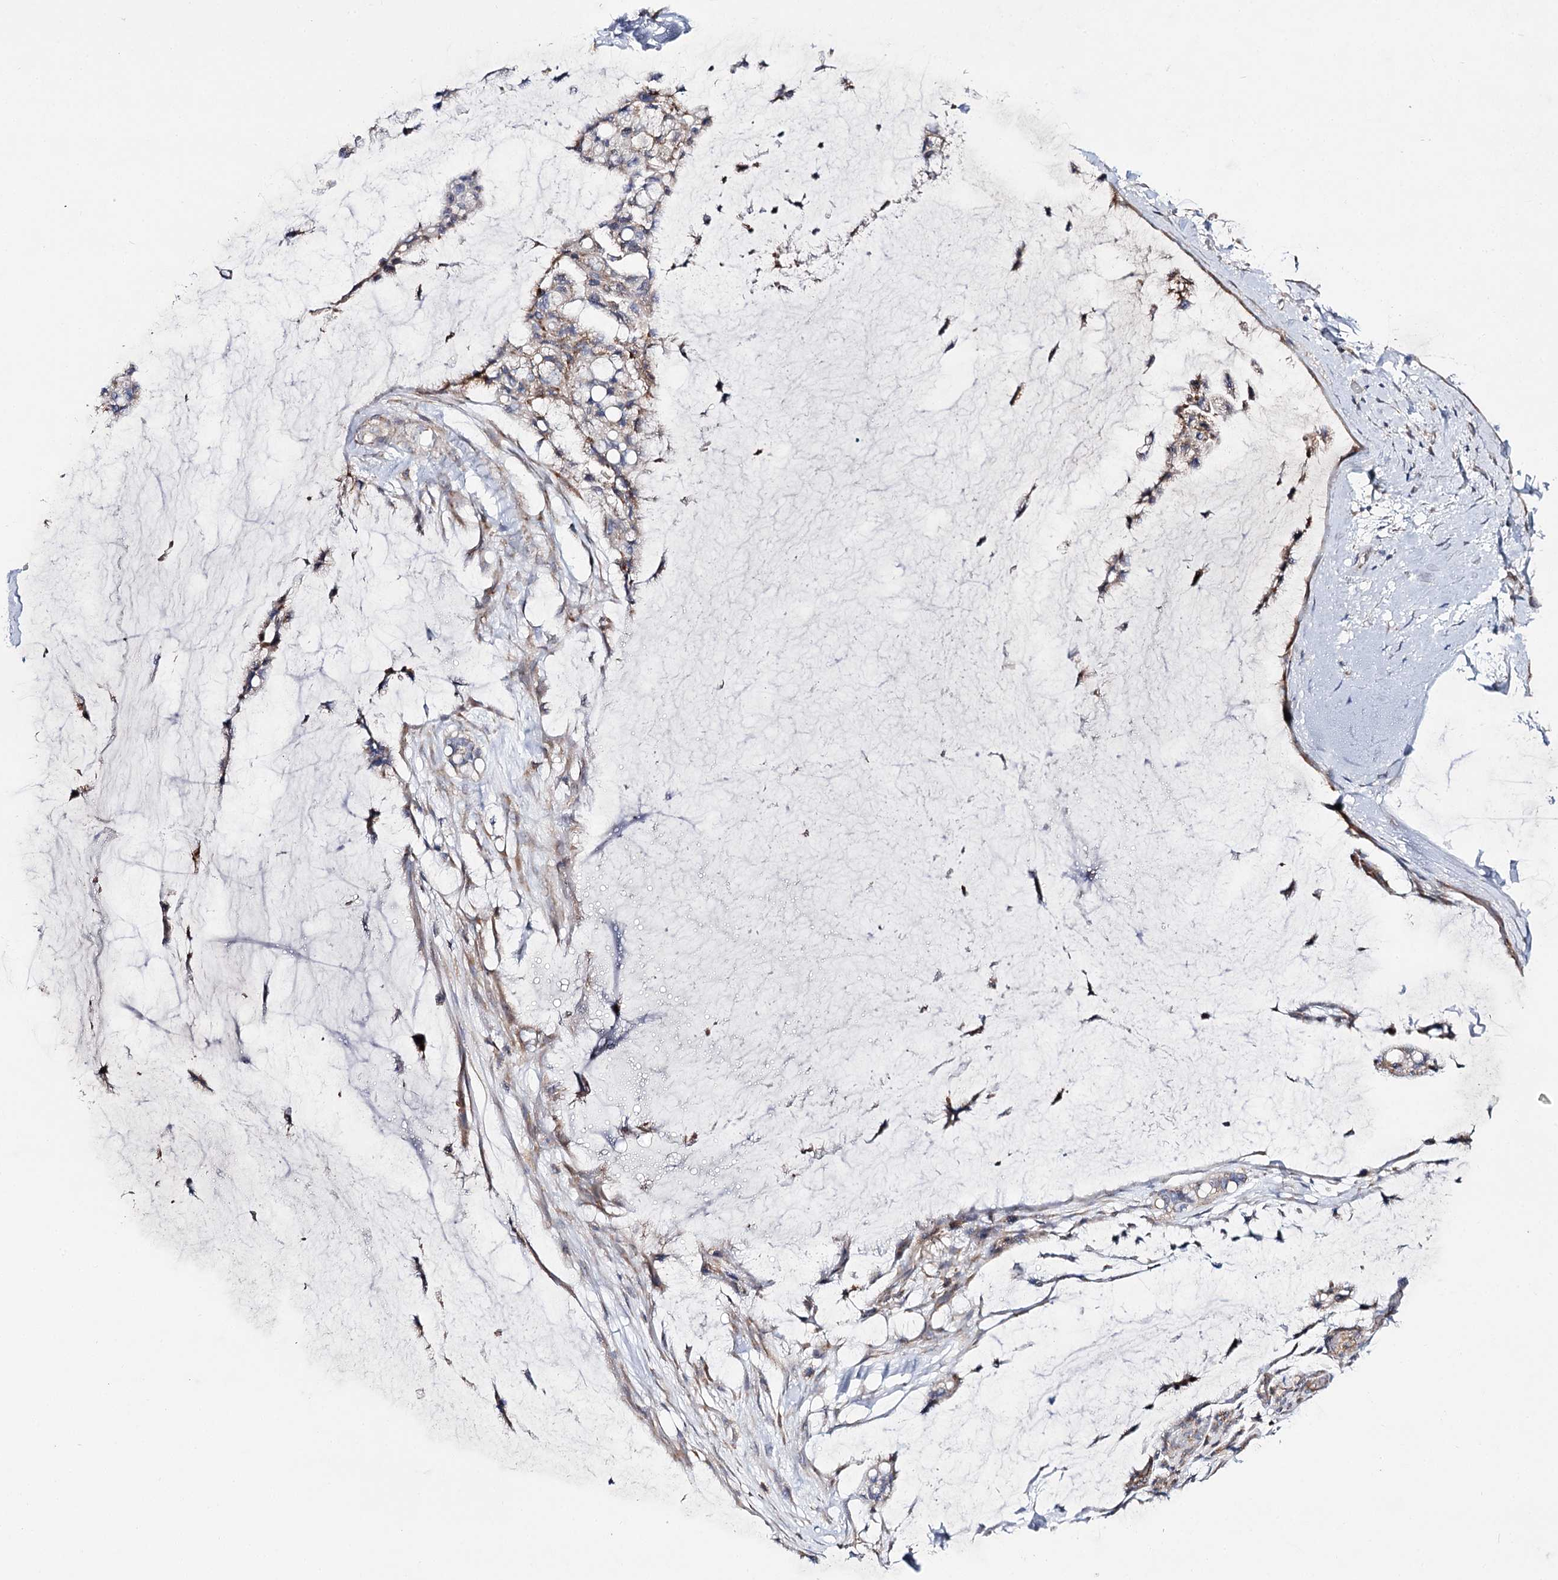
{"staining": {"intensity": "weak", "quantity": "25%-75%", "location": "cytoplasmic/membranous"}, "tissue": "ovarian cancer", "cell_type": "Tumor cells", "image_type": "cancer", "snomed": [{"axis": "morphology", "description": "Cystadenocarcinoma, mucinous, NOS"}, {"axis": "topography", "description": "Ovary"}], "caption": "Ovarian cancer stained with IHC displays weak cytoplasmic/membranous positivity in approximately 25%-75% of tumor cells.", "gene": "C11orf80", "patient": {"sex": "female", "age": 39}}